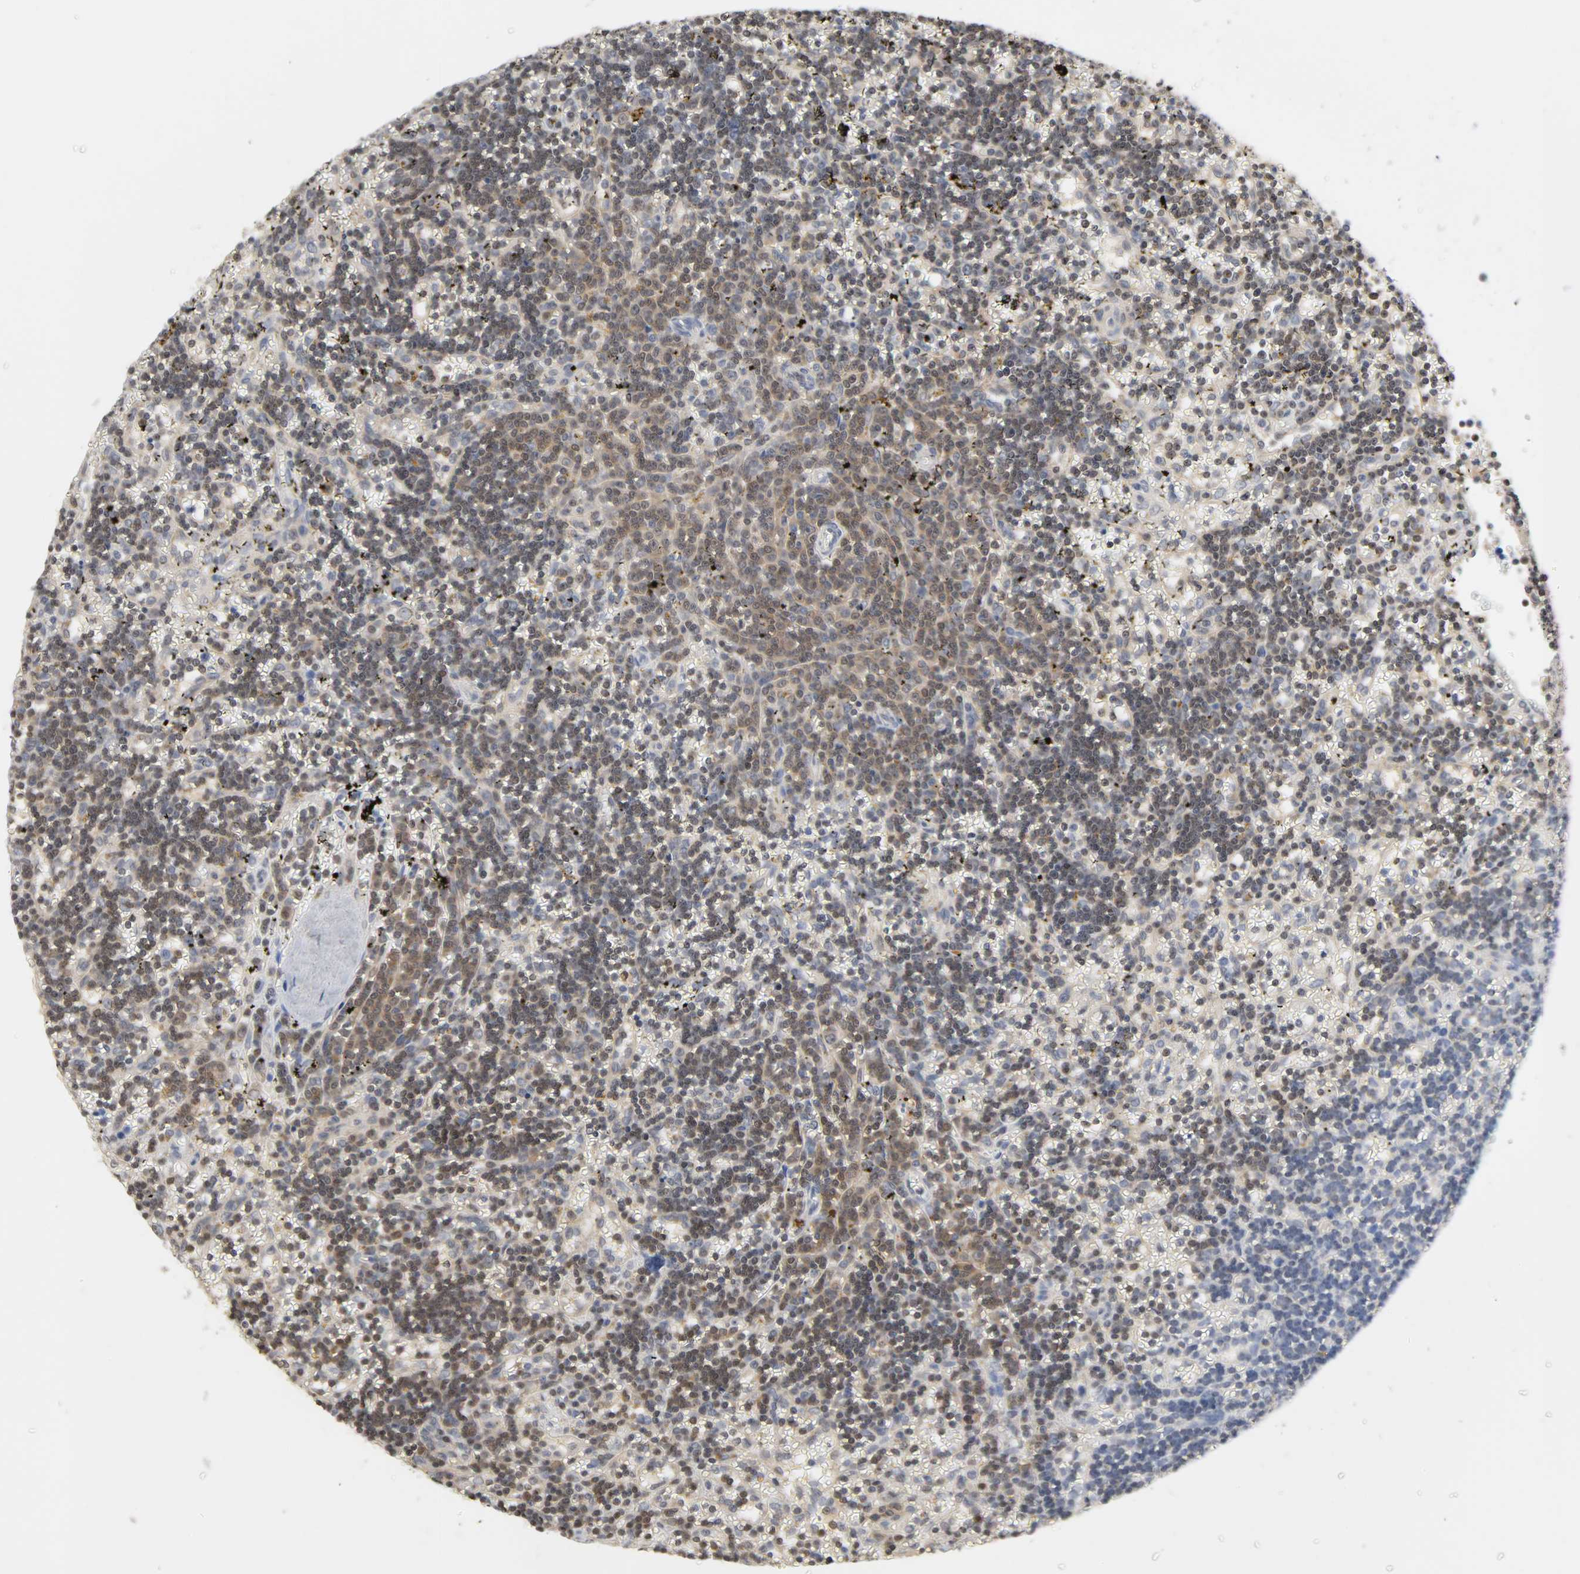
{"staining": {"intensity": "weak", "quantity": ">75%", "location": "cytoplasmic/membranous"}, "tissue": "lymphoma", "cell_type": "Tumor cells", "image_type": "cancer", "snomed": [{"axis": "morphology", "description": "Malignant lymphoma, non-Hodgkin's type, Low grade"}, {"axis": "topography", "description": "Spleen"}], "caption": "Weak cytoplasmic/membranous protein positivity is present in approximately >75% of tumor cells in low-grade malignant lymphoma, non-Hodgkin's type. The staining was performed using DAB (3,3'-diaminobenzidine) to visualize the protein expression in brown, while the nuclei were stained in blue with hematoxylin (Magnification: 20x).", "gene": "MIF", "patient": {"sex": "male", "age": 60}}